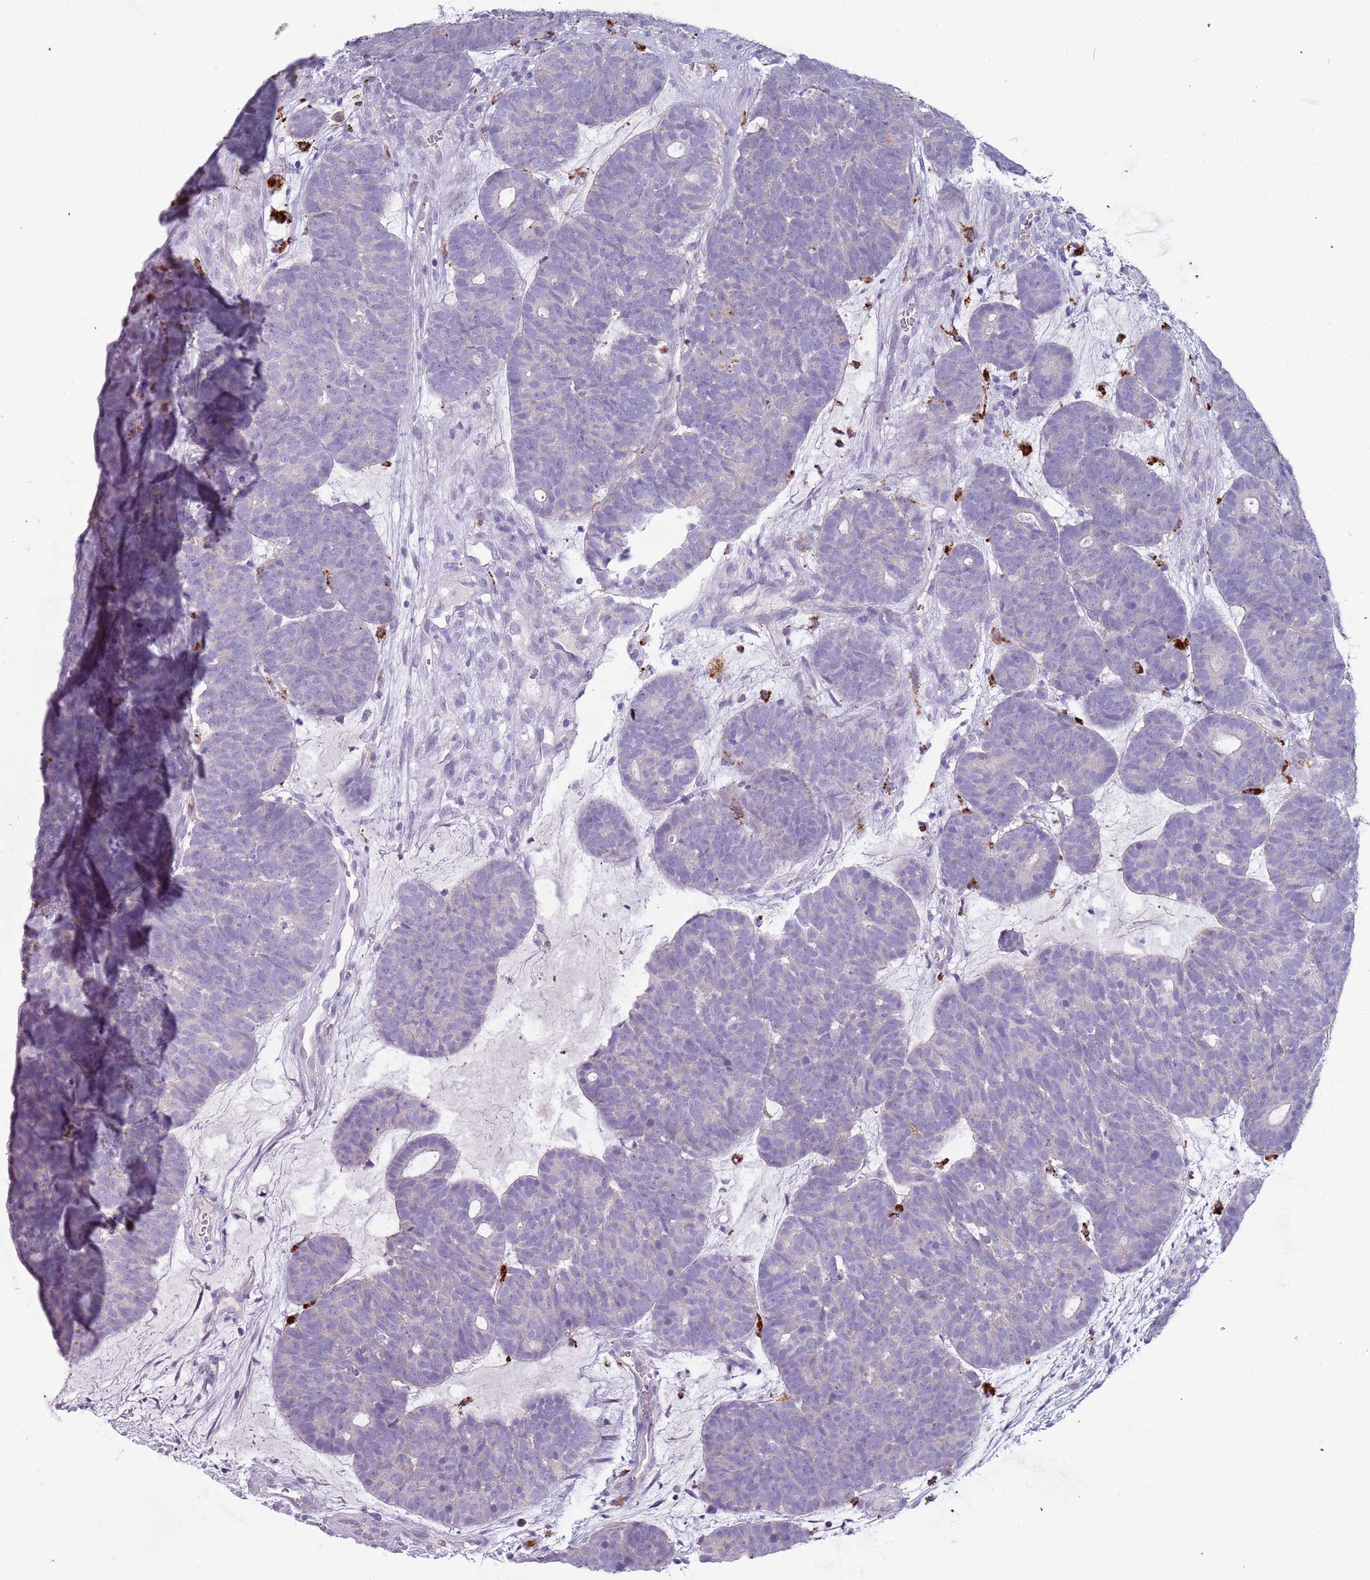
{"staining": {"intensity": "negative", "quantity": "none", "location": "none"}, "tissue": "head and neck cancer", "cell_type": "Tumor cells", "image_type": "cancer", "snomed": [{"axis": "morphology", "description": "Adenocarcinoma, NOS"}, {"axis": "topography", "description": "Head-Neck"}], "caption": "Tumor cells show no significant protein positivity in head and neck cancer.", "gene": "NWD2", "patient": {"sex": "female", "age": 81}}